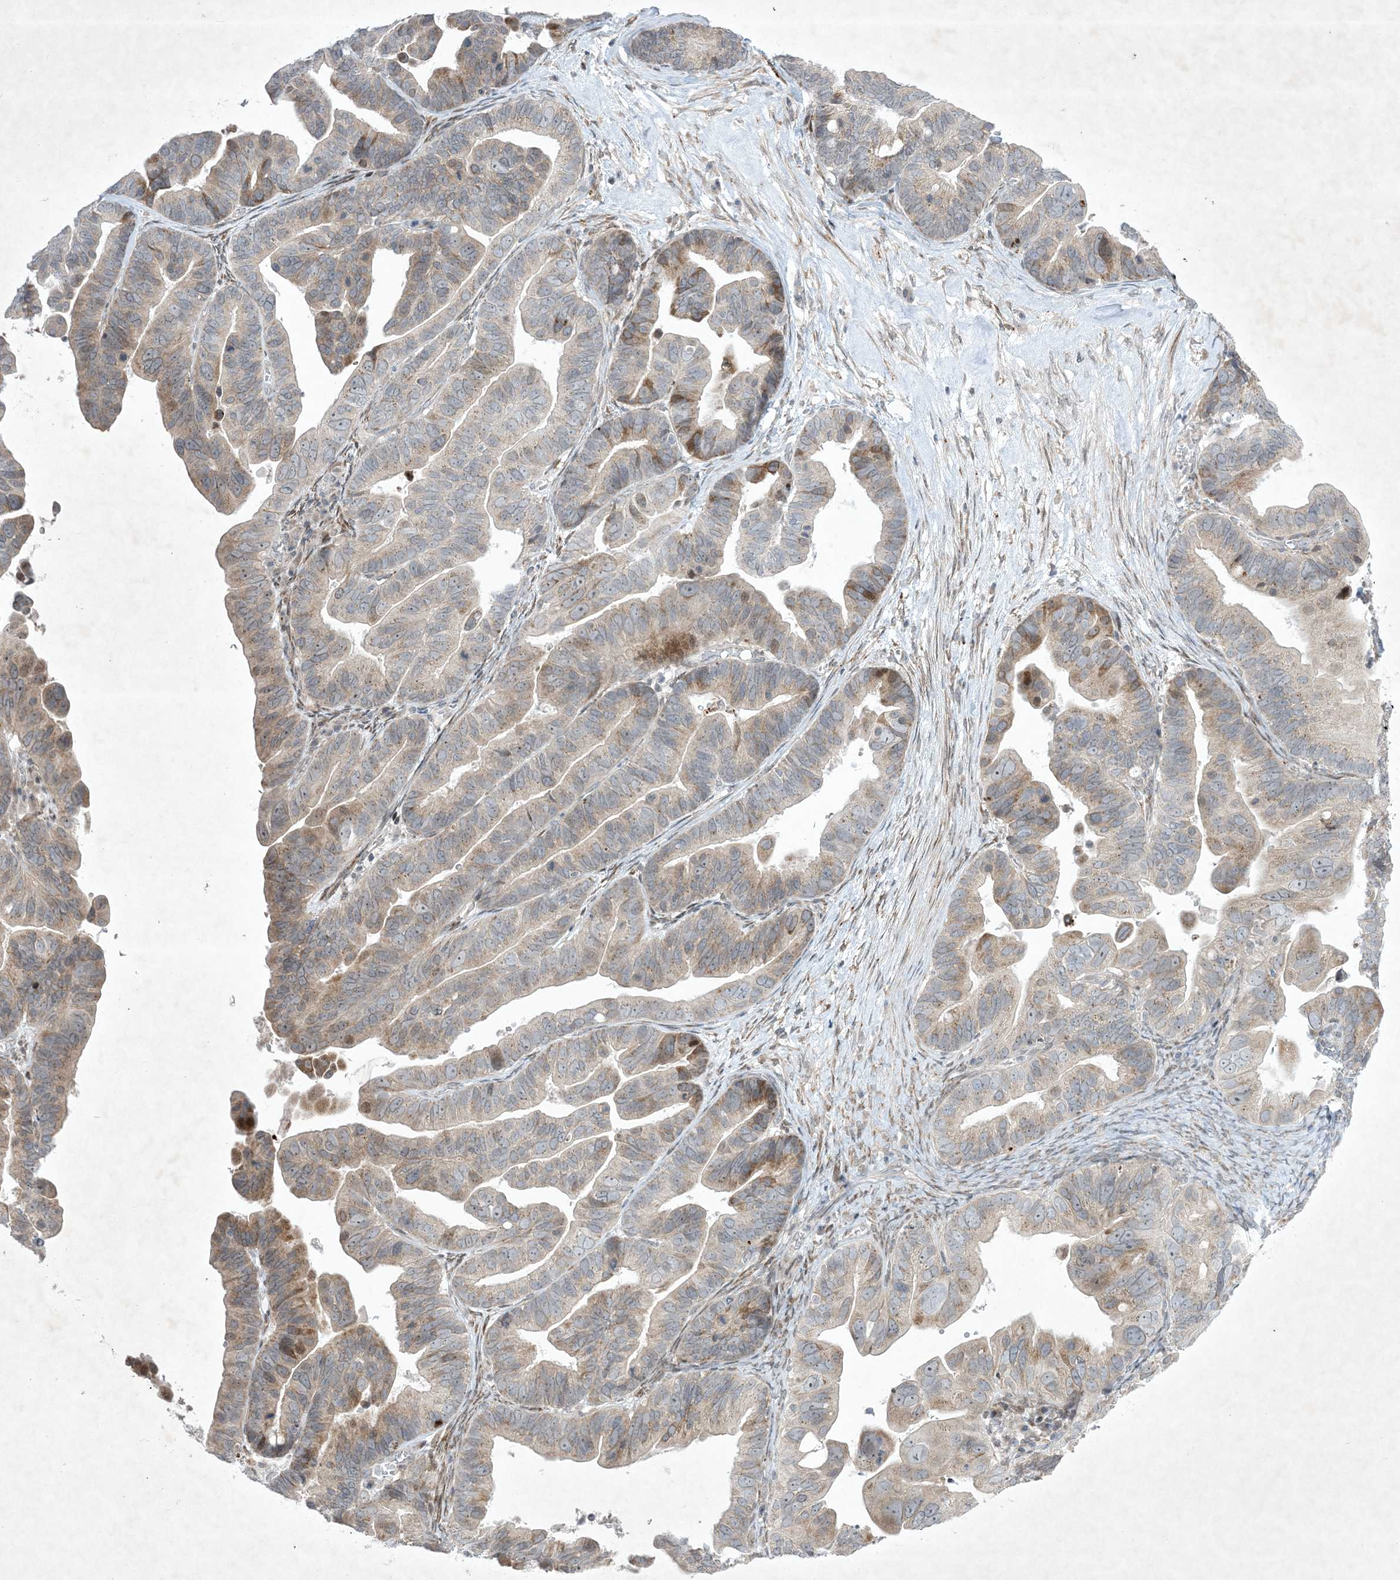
{"staining": {"intensity": "weak", "quantity": "25%-75%", "location": "cytoplasmic/membranous"}, "tissue": "ovarian cancer", "cell_type": "Tumor cells", "image_type": "cancer", "snomed": [{"axis": "morphology", "description": "Cystadenocarcinoma, serous, NOS"}, {"axis": "topography", "description": "Ovary"}], "caption": "Ovarian serous cystadenocarcinoma stained with a protein marker reveals weak staining in tumor cells.", "gene": "SOGA3", "patient": {"sex": "female", "age": 56}}